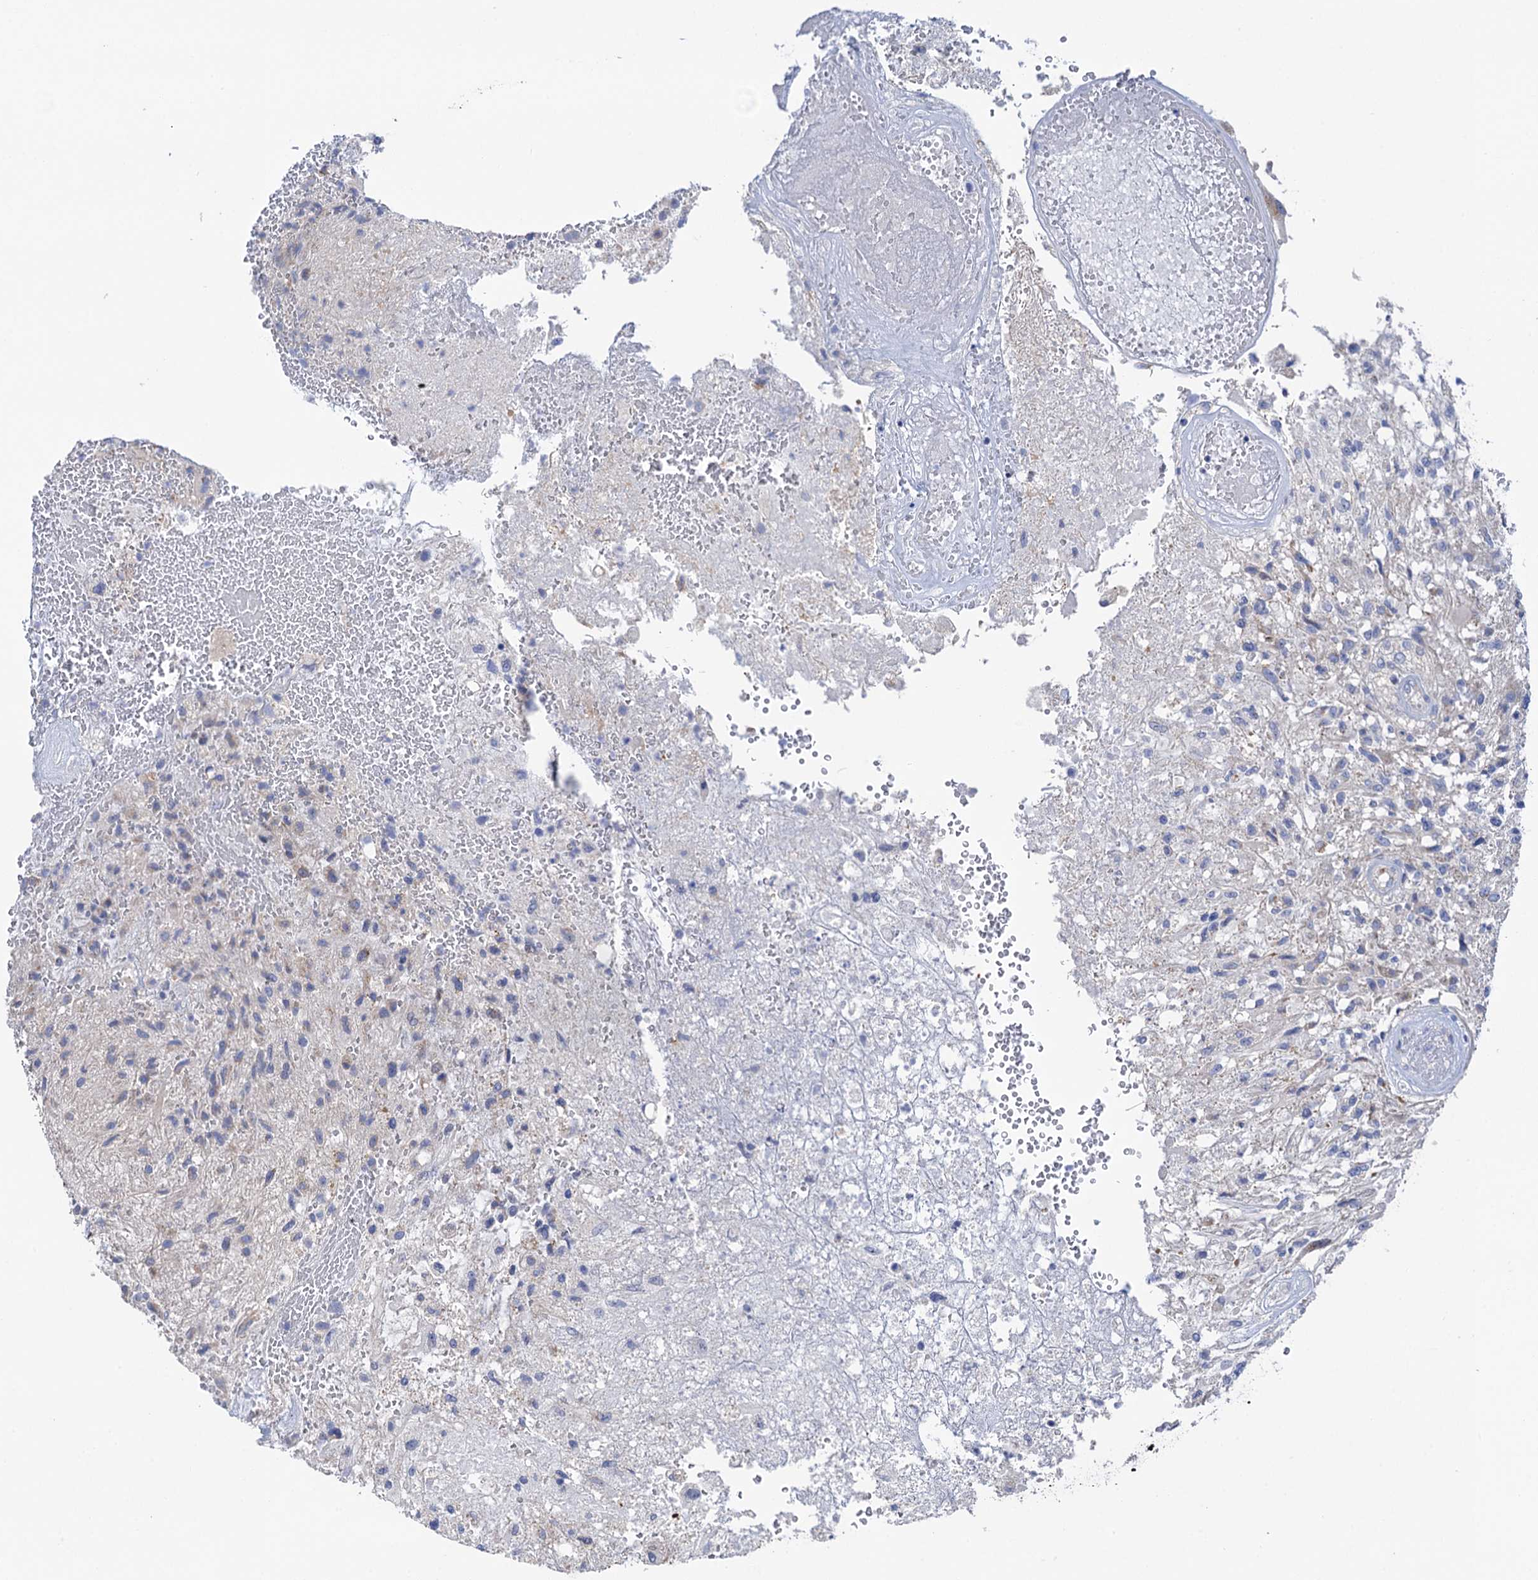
{"staining": {"intensity": "negative", "quantity": "none", "location": "none"}, "tissue": "glioma", "cell_type": "Tumor cells", "image_type": "cancer", "snomed": [{"axis": "morphology", "description": "Glioma, malignant, High grade"}, {"axis": "topography", "description": "Brain"}], "caption": "There is no significant expression in tumor cells of glioma. (Stains: DAB (3,3'-diaminobenzidine) immunohistochemistry (IHC) with hematoxylin counter stain, Microscopy: brightfield microscopy at high magnification).", "gene": "MRPL48", "patient": {"sex": "male", "age": 56}}